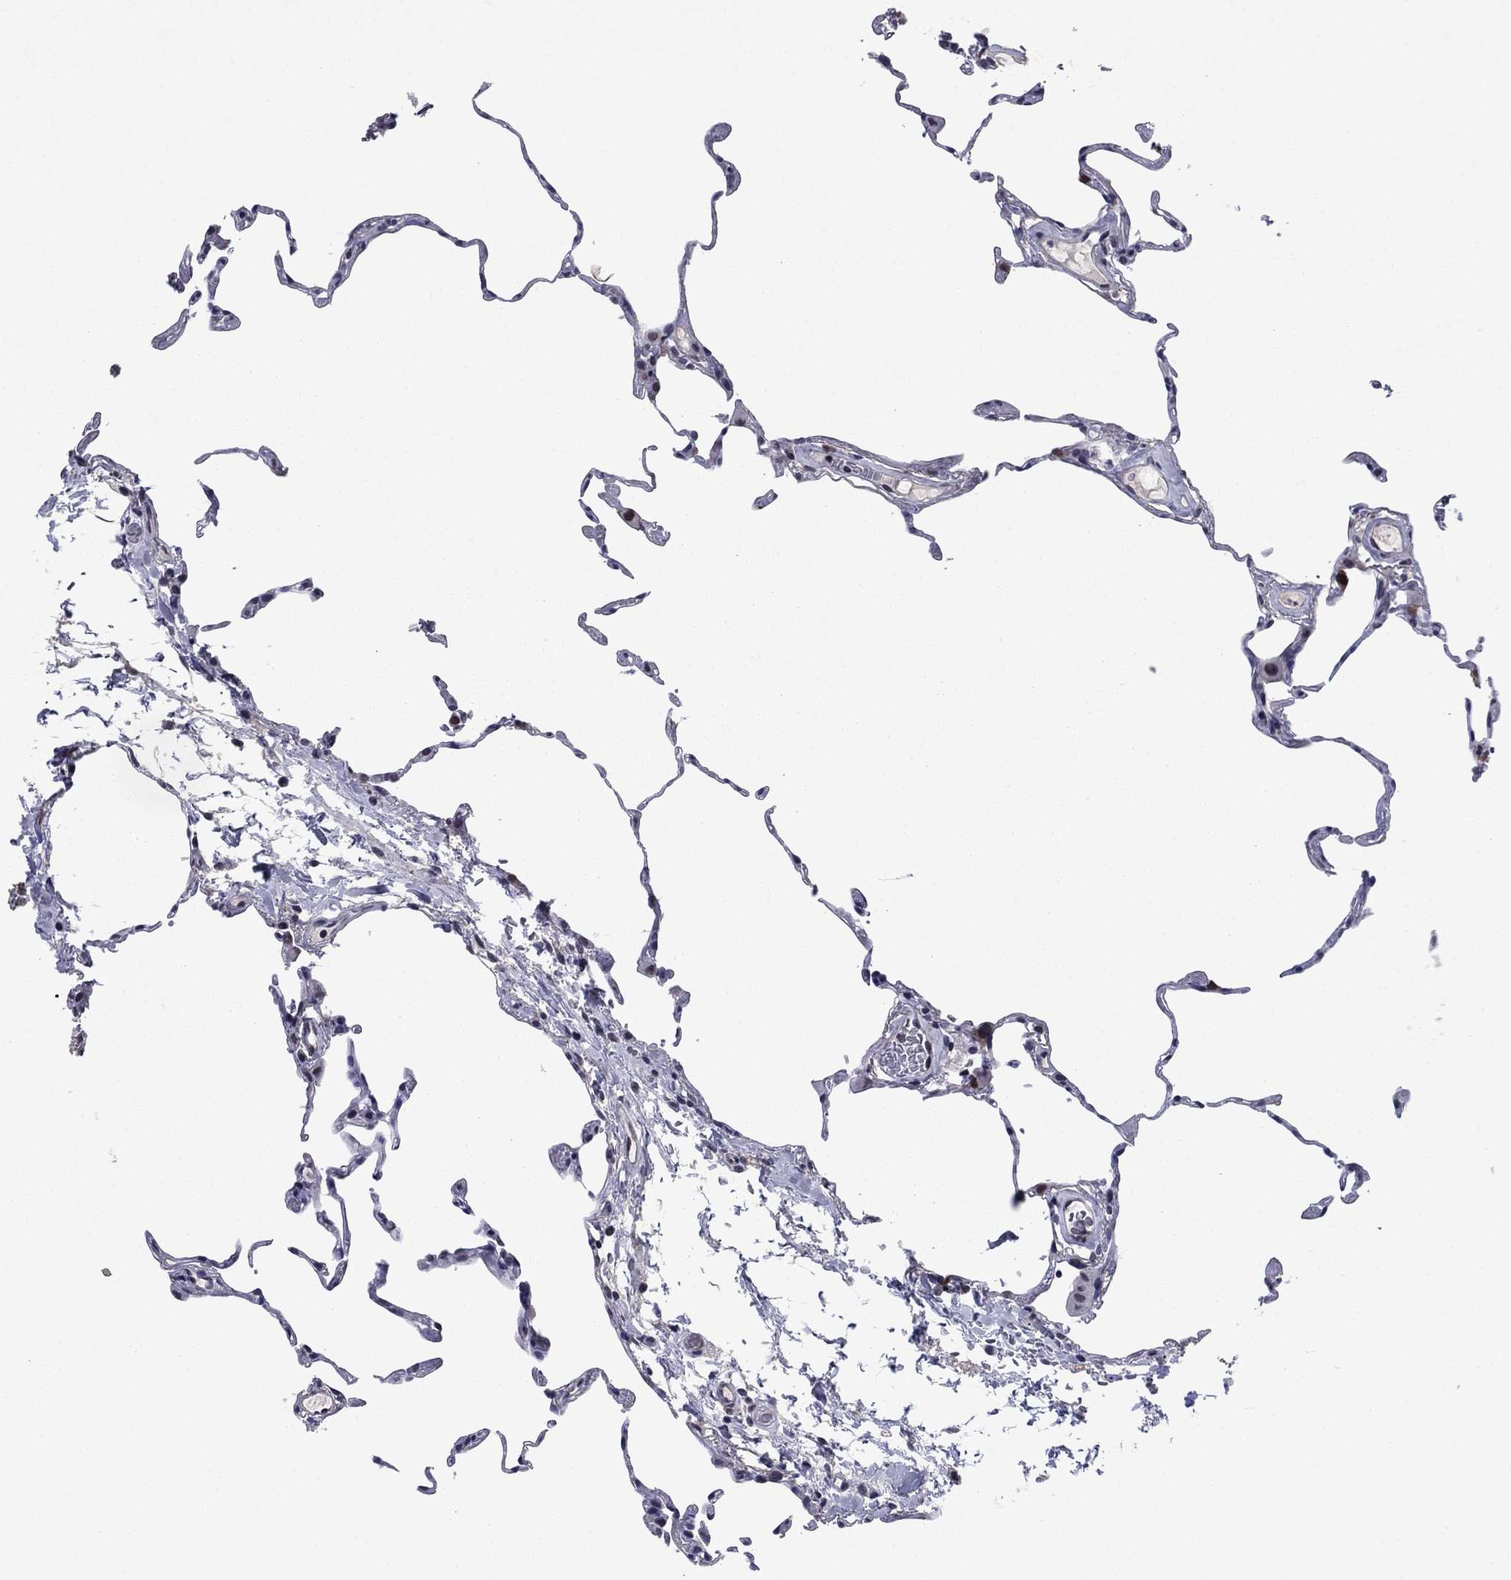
{"staining": {"intensity": "negative", "quantity": "none", "location": "none"}, "tissue": "lung", "cell_type": "Alveolar cells", "image_type": "normal", "snomed": [{"axis": "morphology", "description": "Normal tissue, NOS"}, {"axis": "topography", "description": "Lung"}], "caption": "IHC image of normal human lung stained for a protein (brown), which reveals no expression in alveolar cells.", "gene": "TYMS", "patient": {"sex": "female", "age": 57}}